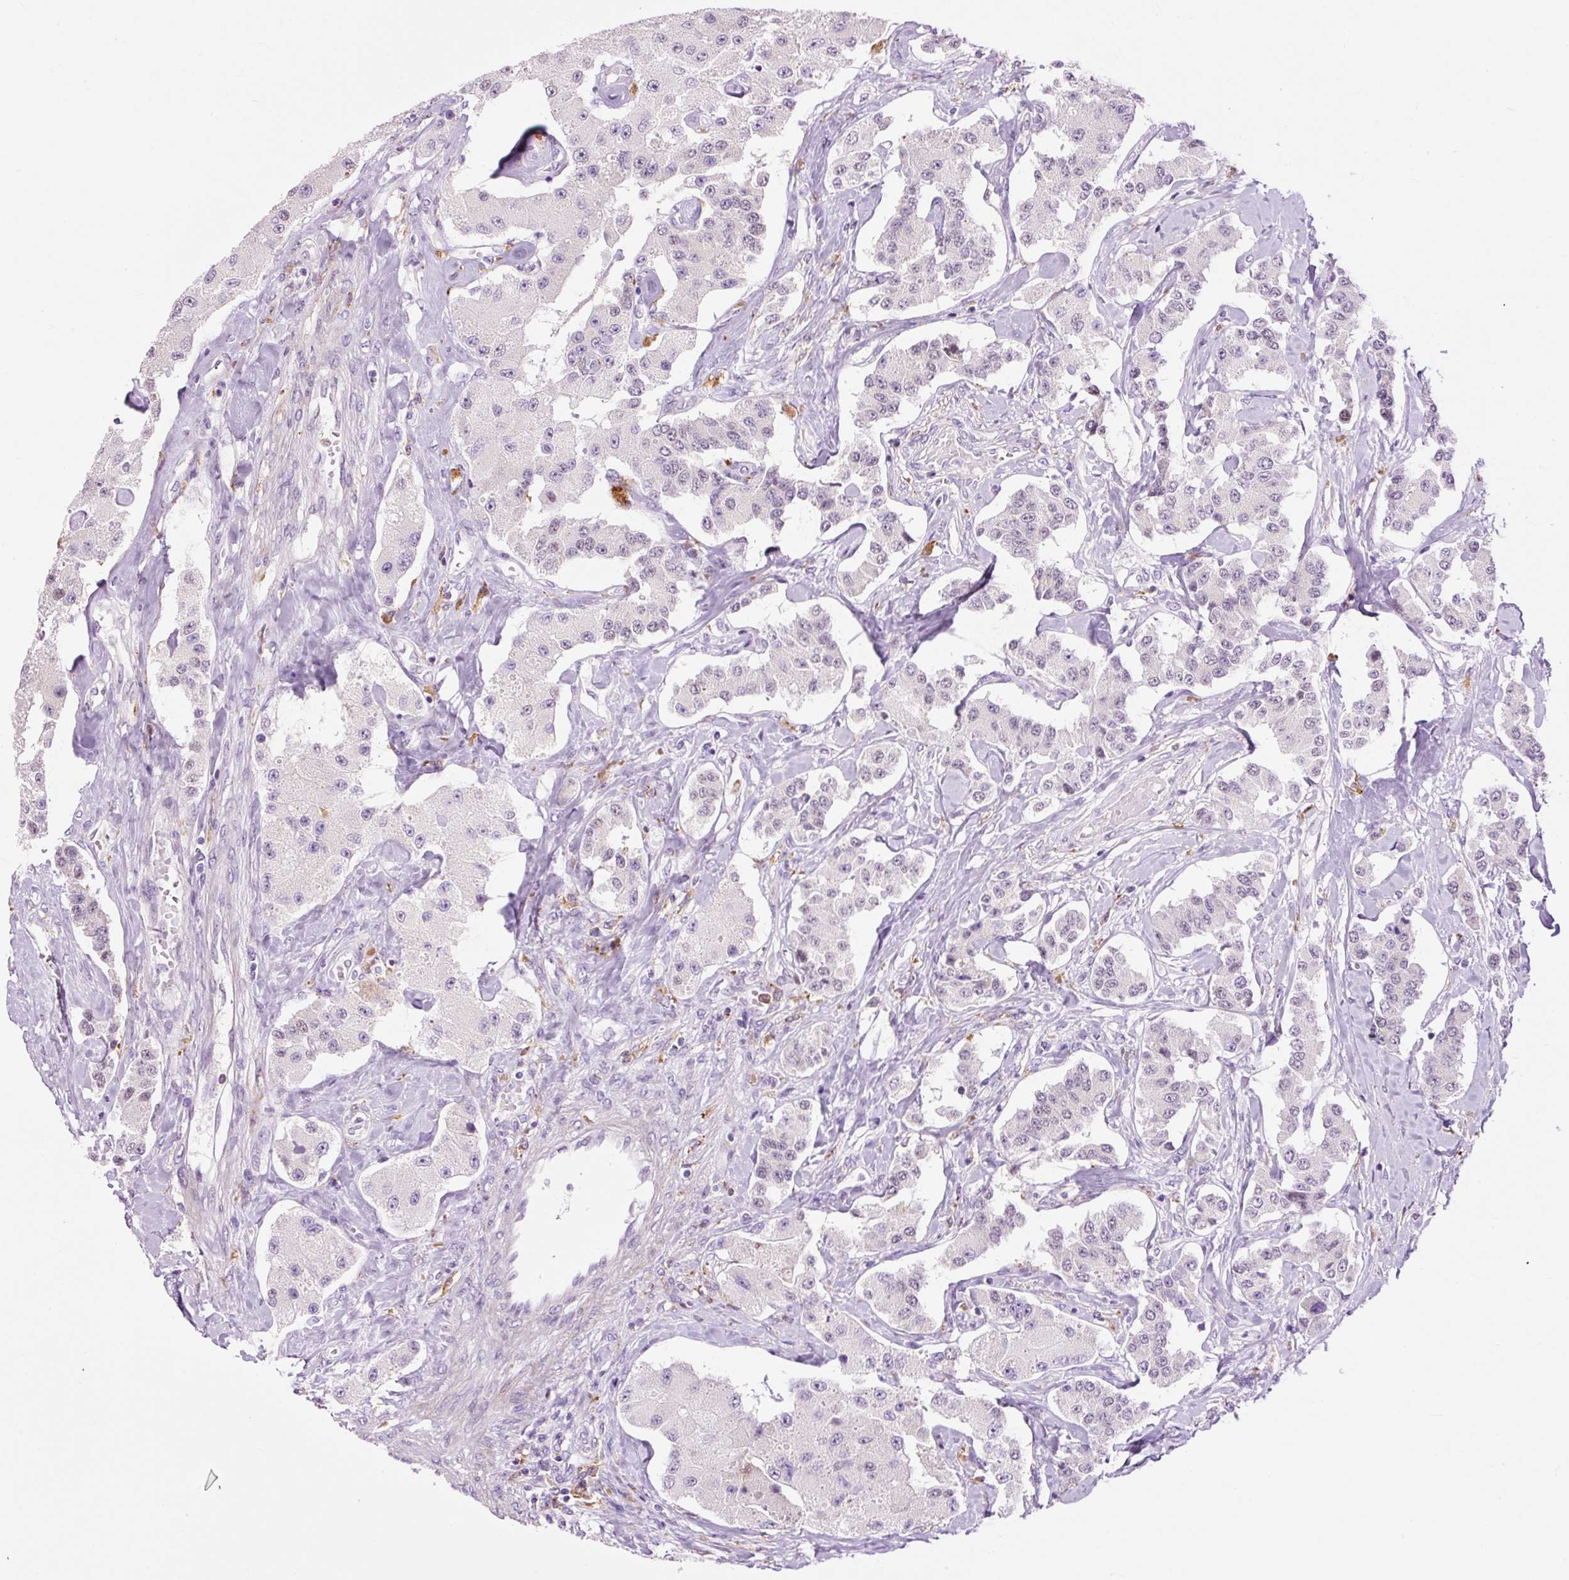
{"staining": {"intensity": "negative", "quantity": "none", "location": "none"}, "tissue": "carcinoid", "cell_type": "Tumor cells", "image_type": "cancer", "snomed": [{"axis": "morphology", "description": "Carcinoid, malignant, NOS"}, {"axis": "topography", "description": "Pancreas"}], "caption": "Immunohistochemistry (IHC) of malignant carcinoid displays no positivity in tumor cells. The staining is performed using DAB (3,3'-diaminobenzidine) brown chromogen with nuclei counter-stained in using hematoxylin.", "gene": "LY86", "patient": {"sex": "male", "age": 41}}